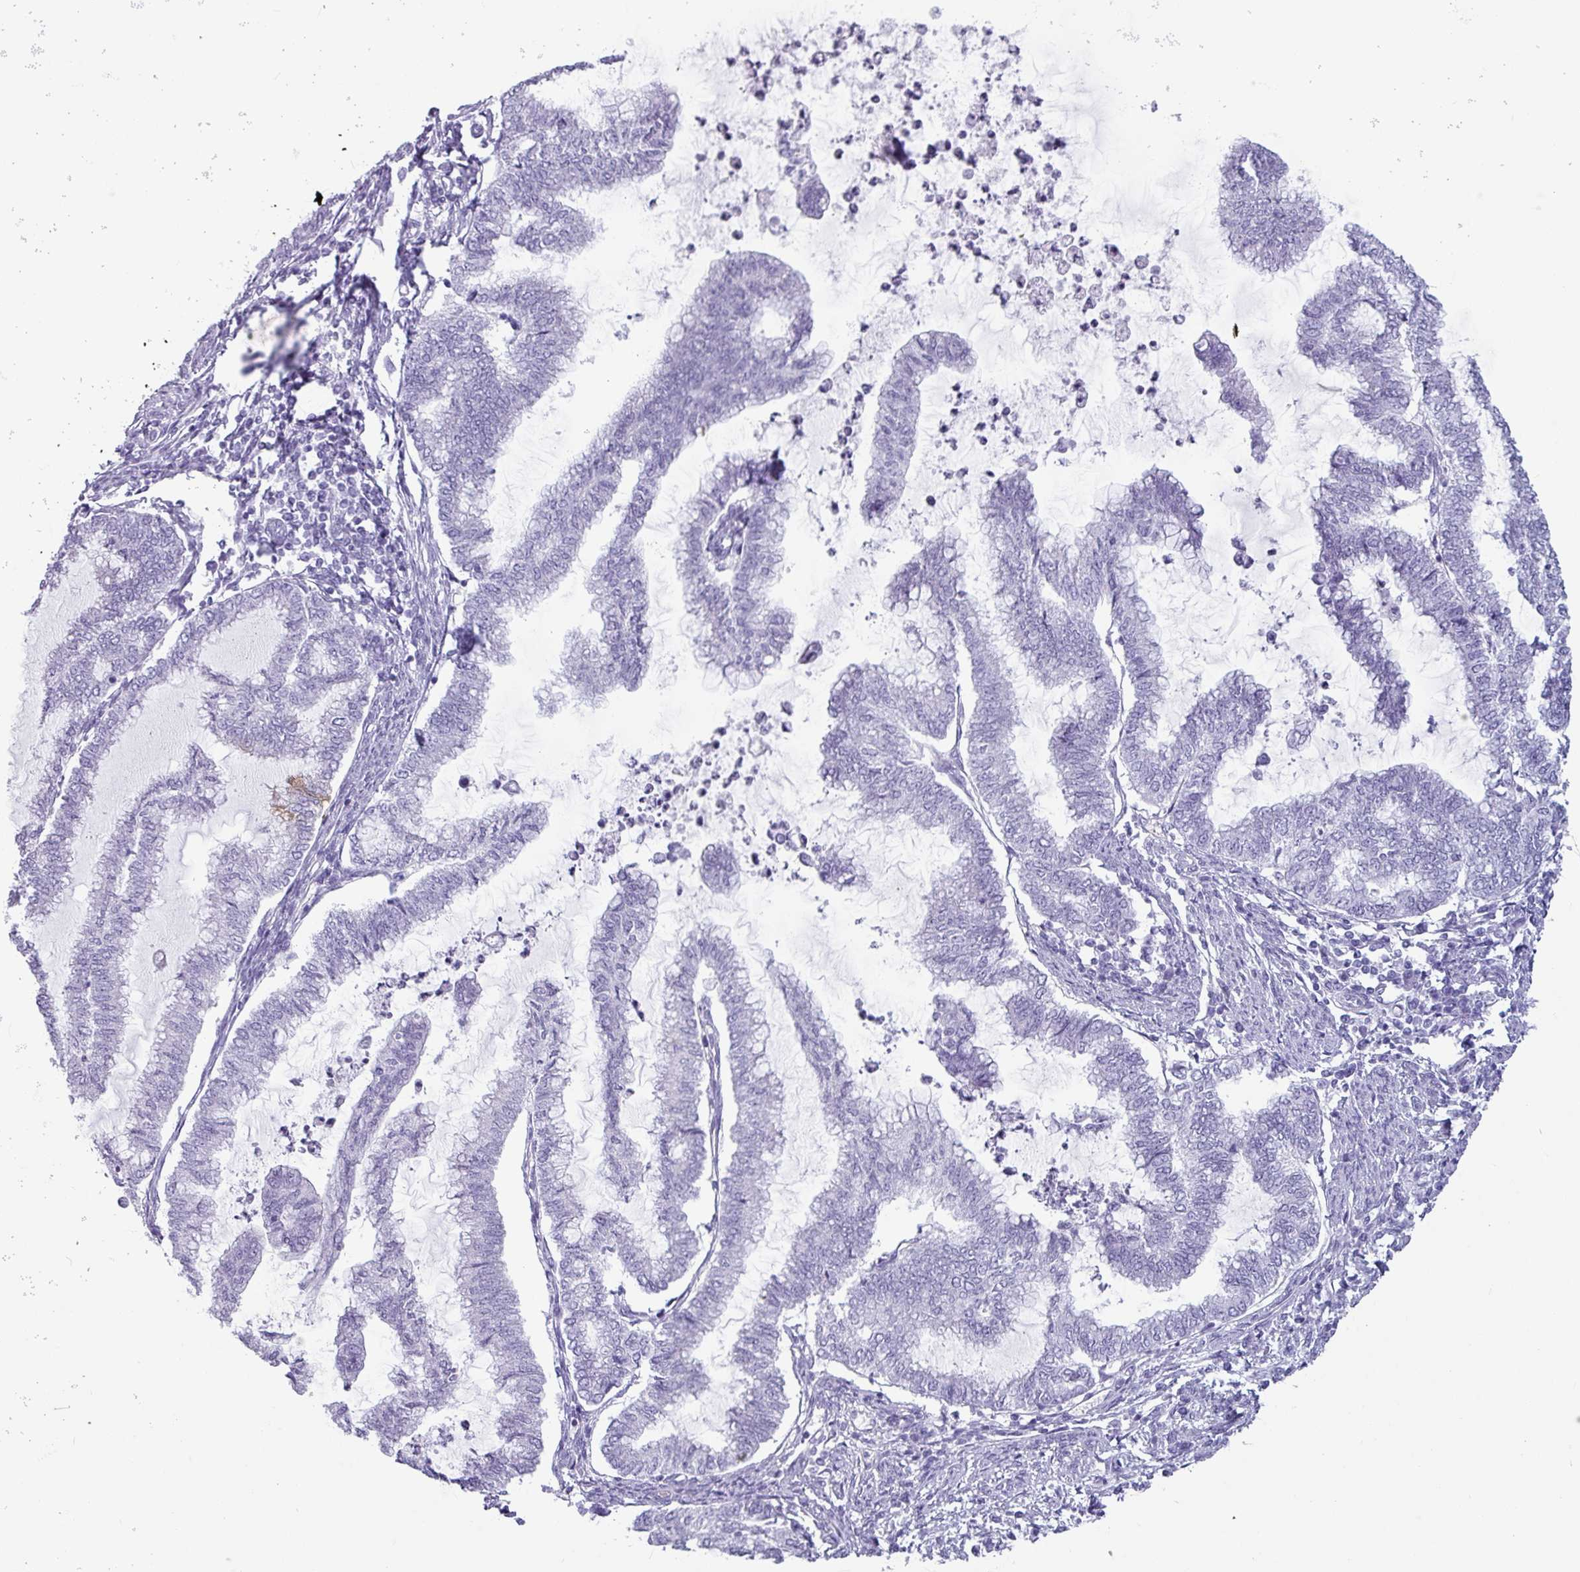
{"staining": {"intensity": "negative", "quantity": "none", "location": "none"}, "tissue": "endometrial cancer", "cell_type": "Tumor cells", "image_type": "cancer", "snomed": [{"axis": "morphology", "description": "Adenocarcinoma, NOS"}, {"axis": "topography", "description": "Endometrium"}], "caption": "IHC of human adenocarcinoma (endometrial) demonstrates no positivity in tumor cells.", "gene": "CRYBB2", "patient": {"sex": "female", "age": 79}}